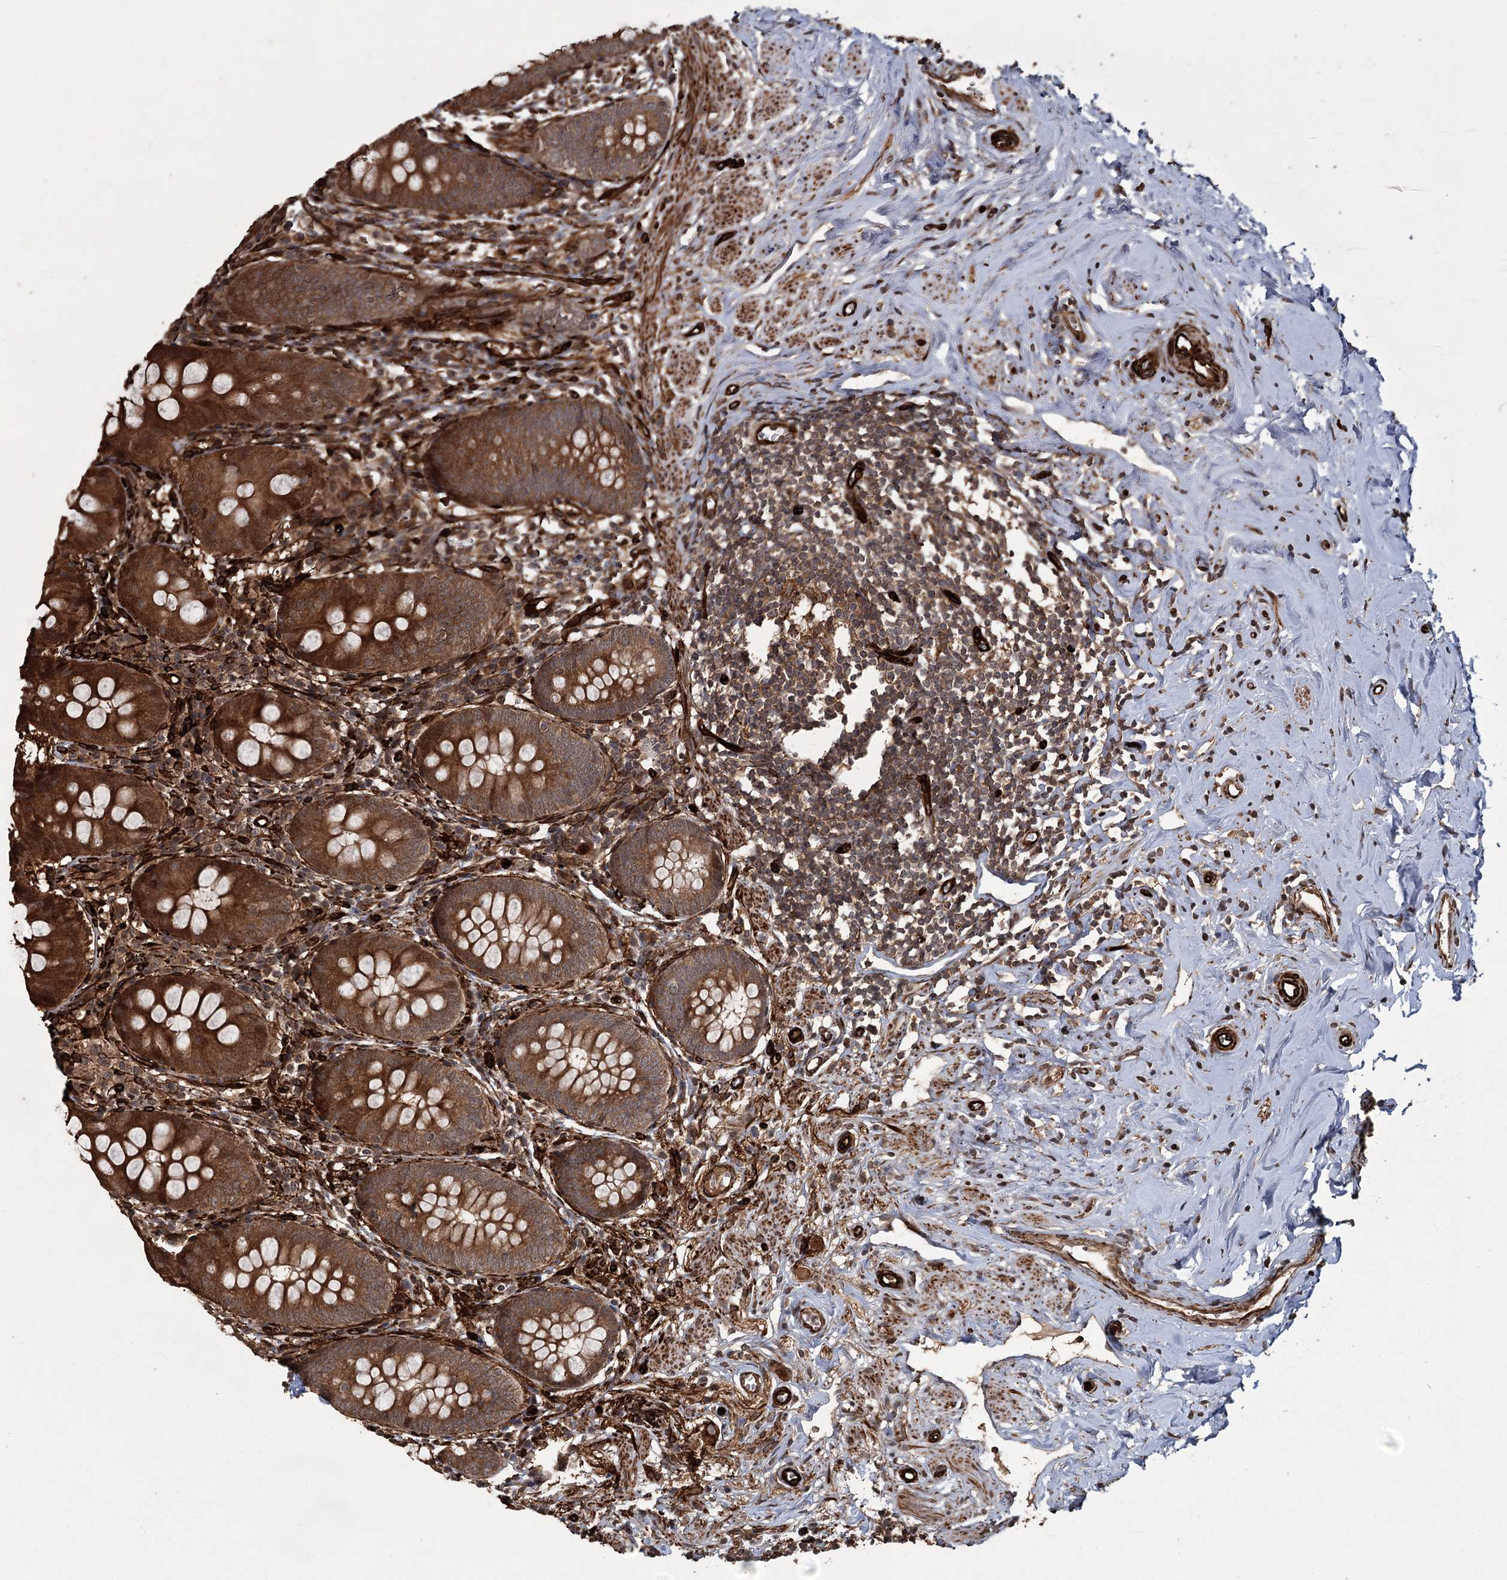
{"staining": {"intensity": "strong", "quantity": ">75%", "location": "cytoplasmic/membranous"}, "tissue": "appendix", "cell_type": "Glandular cells", "image_type": "normal", "snomed": [{"axis": "morphology", "description": "Normal tissue, NOS"}, {"axis": "topography", "description": "Appendix"}], "caption": "Protein expression analysis of unremarkable appendix exhibits strong cytoplasmic/membranous positivity in about >75% of glandular cells.", "gene": "RPAP3", "patient": {"sex": "female", "age": 51}}